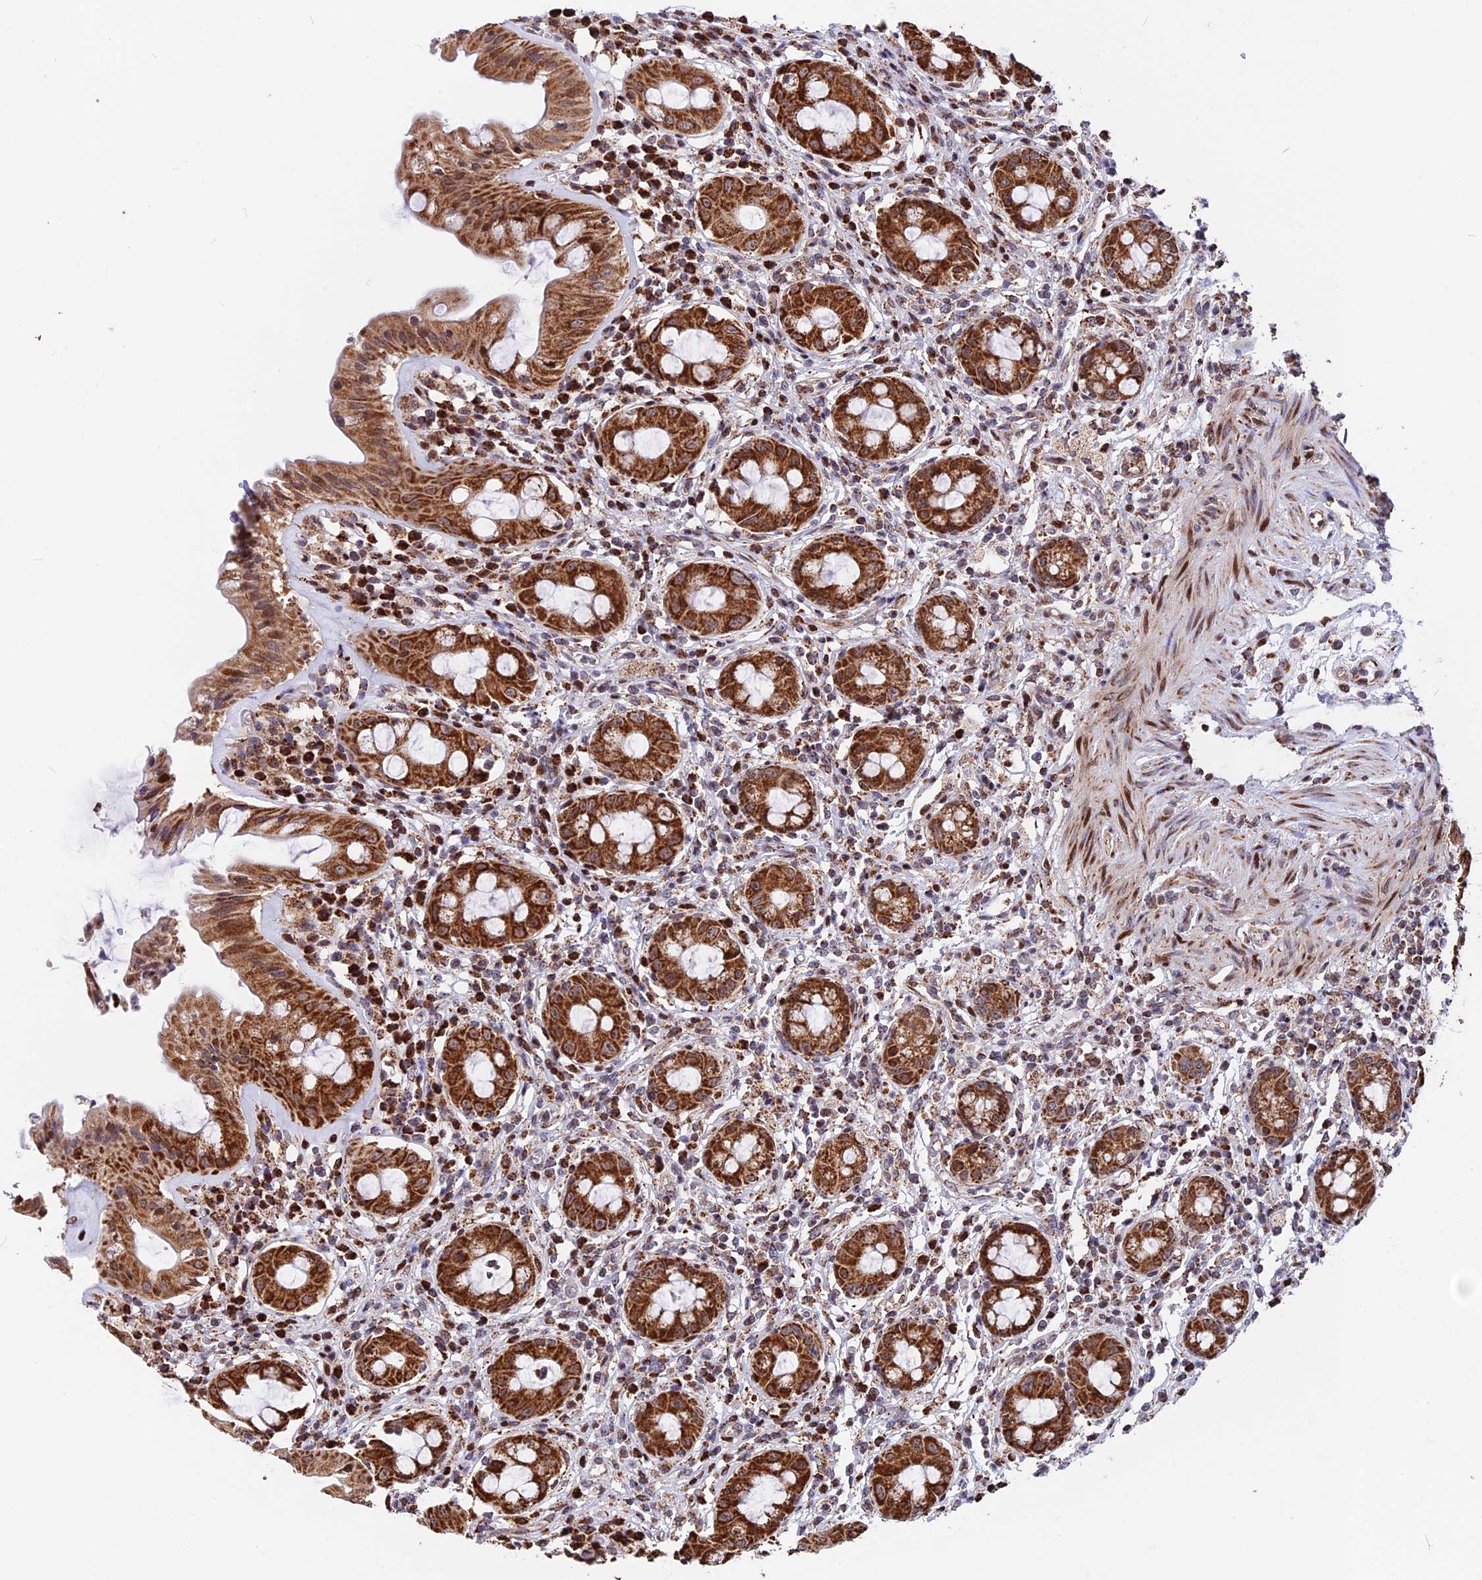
{"staining": {"intensity": "strong", "quantity": ">75%", "location": "cytoplasmic/membranous"}, "tissue": "rectum", "cell_type": "Glandular cells", "image_type": "normal", "snomed": [{"axis": "morphology", "description": "Normal tissue, NOS"}, {"axis": "topography", "description": "Rectum"}], "caption": "Immunohistochemistry (IHC) (DAB) staining of unremarkable human rectum shows strong cytoplasmic/membranous protein expression in about >75% of glandular cells.", "gene": "FAM174C", "patient": {"sex": "female", "age": 57}}